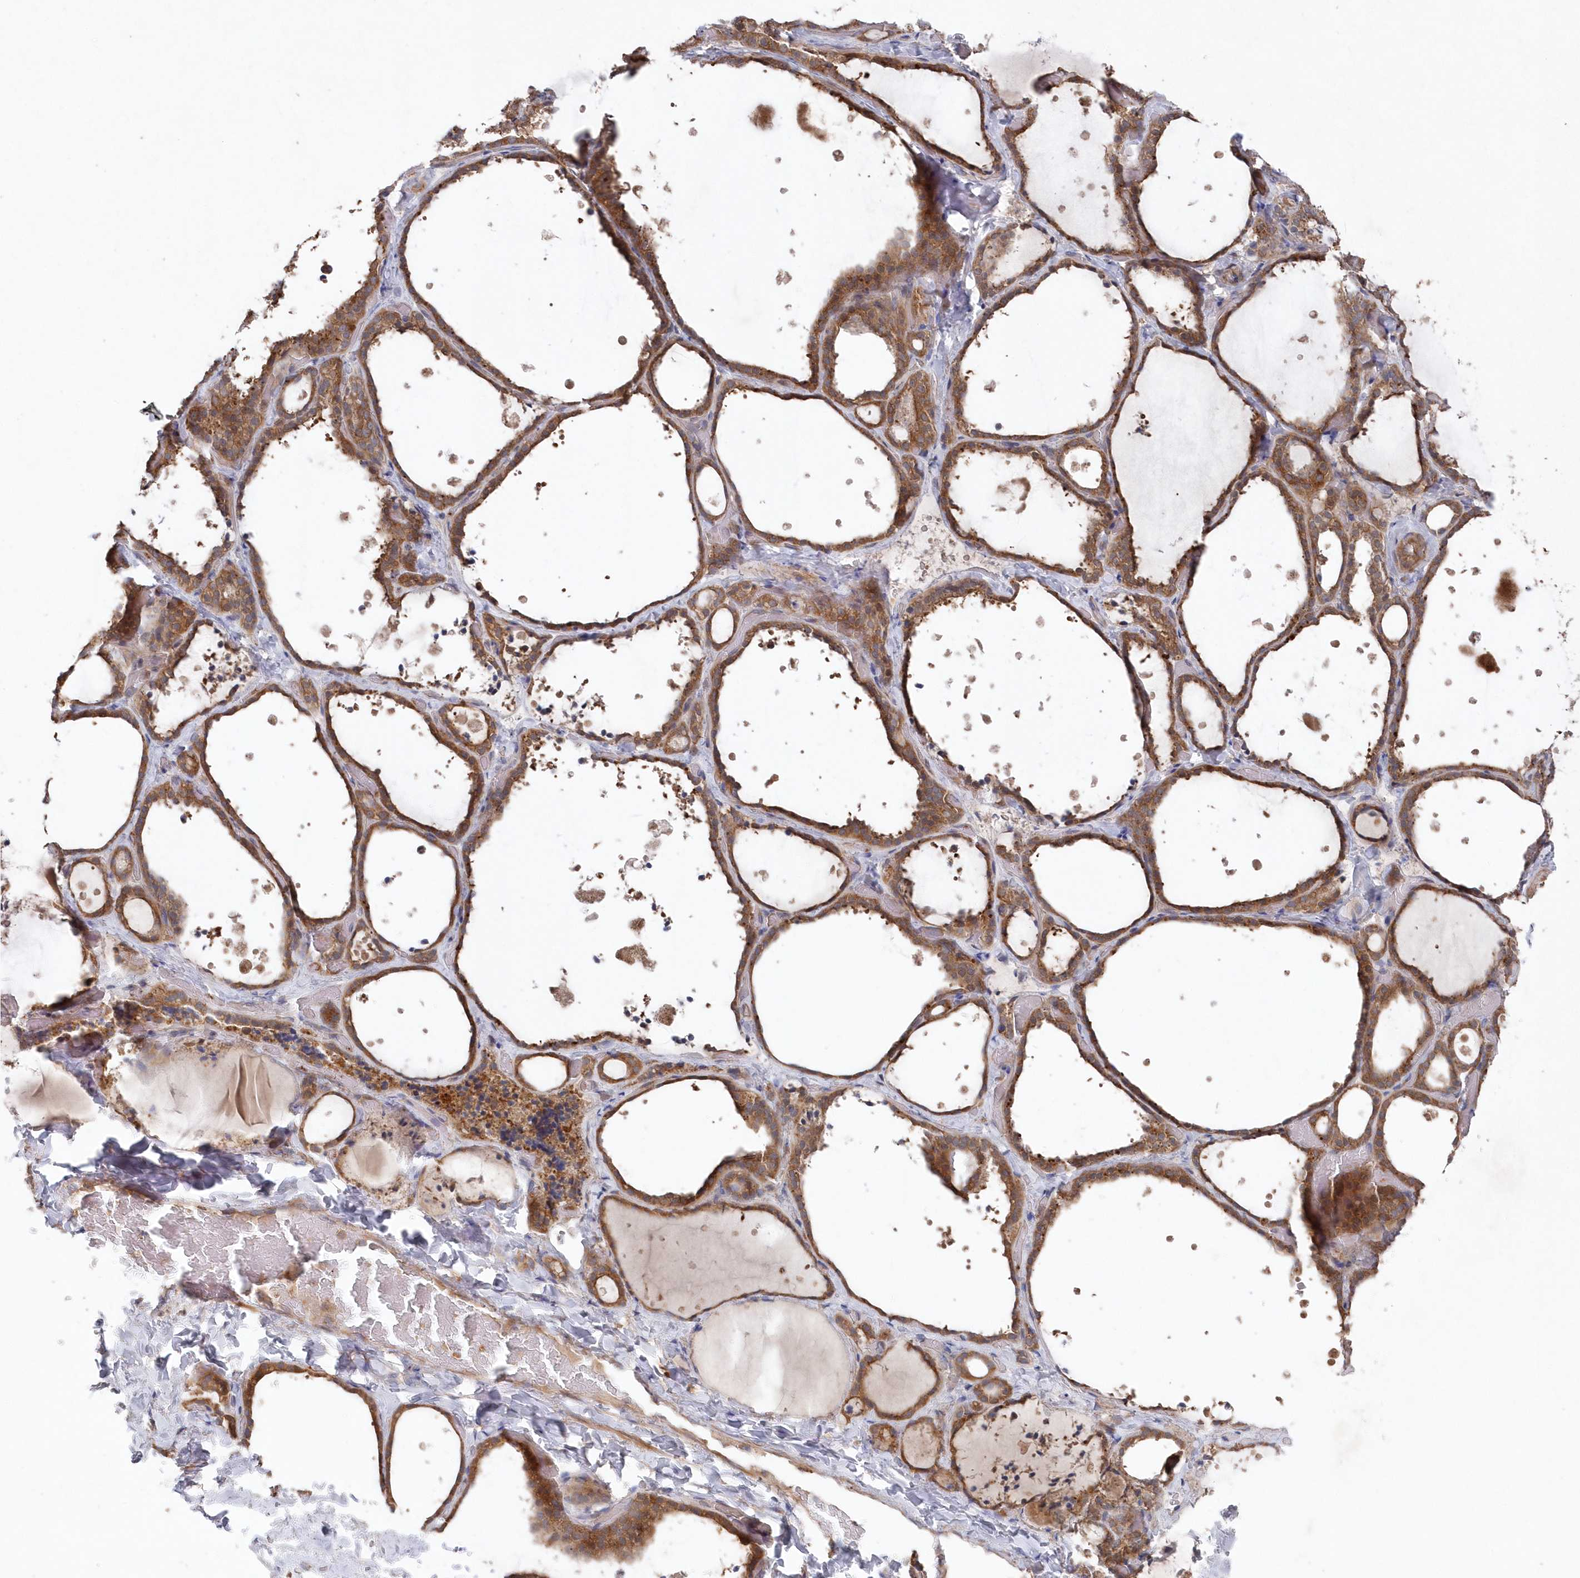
{"staining": {"intensity": "moderate", "quantity": ">75%", "location": "cytoplasmic/membranous"}, "tissue": "thyroid gland", "cell_type": "Glandular cells", "image_type": "normal", "snomed": [{"axis": "morphology", "description": "Normal tissue, NOS"}, {"axis": "topography", "description": "Thyroid gland"}], "caption": "High-magnification brightfield microscopy of normal thyroid gland stained with DAB (3,3'-diaminobenzidine) (brown) and counterstained with hematoxylin (blue). glandular cells exhibit moderate cytoplasmic/membranous staining is identified in about>75% of cells.", "gene": "ASNSD1", "patient": {"sex": "female", "age": 44}}